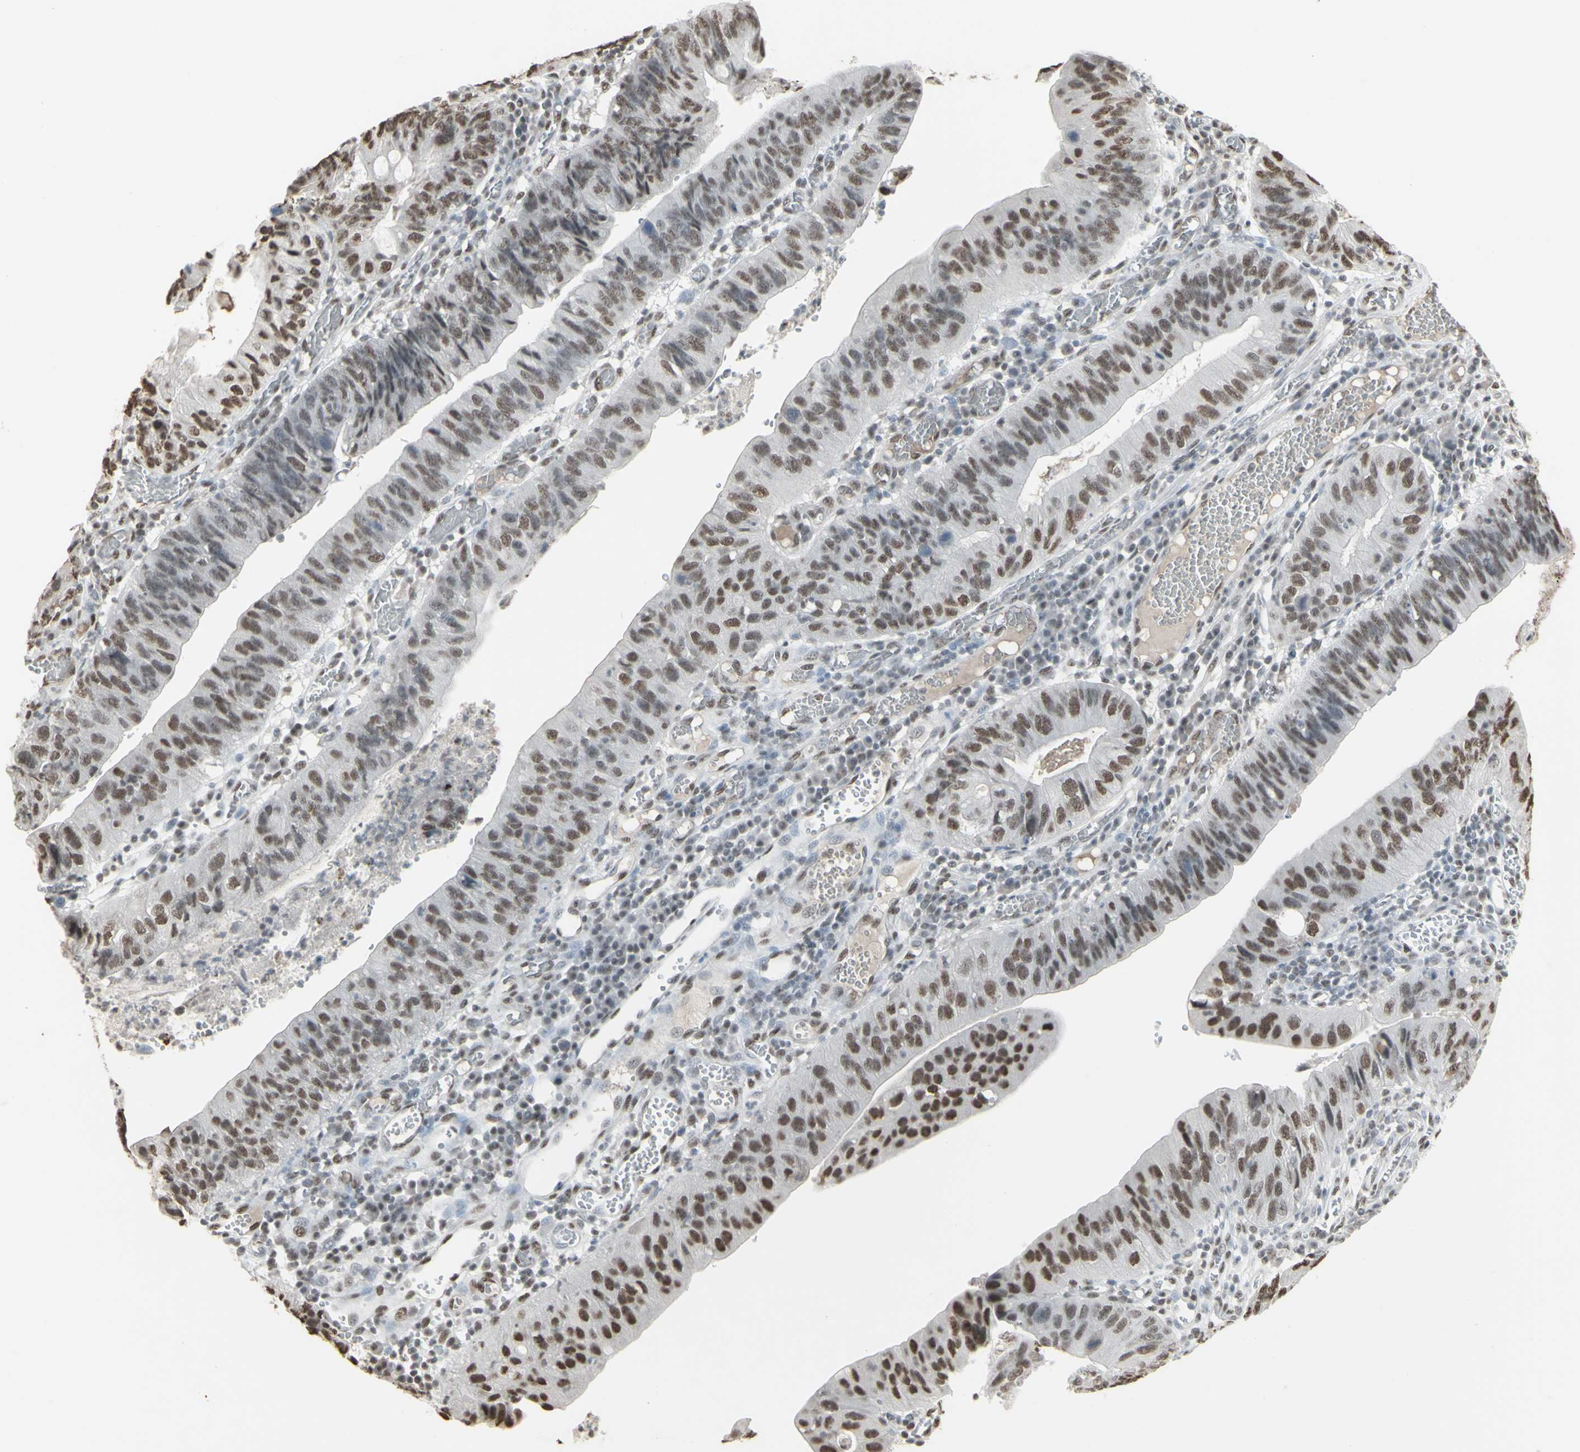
{"staining": {"intensity": "weak", "quantity": "25%-75%", "location": "nuclear"}, "tissue": "stomach cancer", "cell_type": "Tumor cells", "image_type": "cancer", "snomed": [{"axis": "morphology", "description": "Adenocarcinoma, NOS"}, {"axis": "topography", "description": "Stomach"}], "caption": "This is a histology image of immunohistochemistry (IHC) staining of stomach cancer, which shows weak staining in the nuclear of tumor cells.", "gene": "TRIM28", "patient": {"sex": "male", "age": 59}}